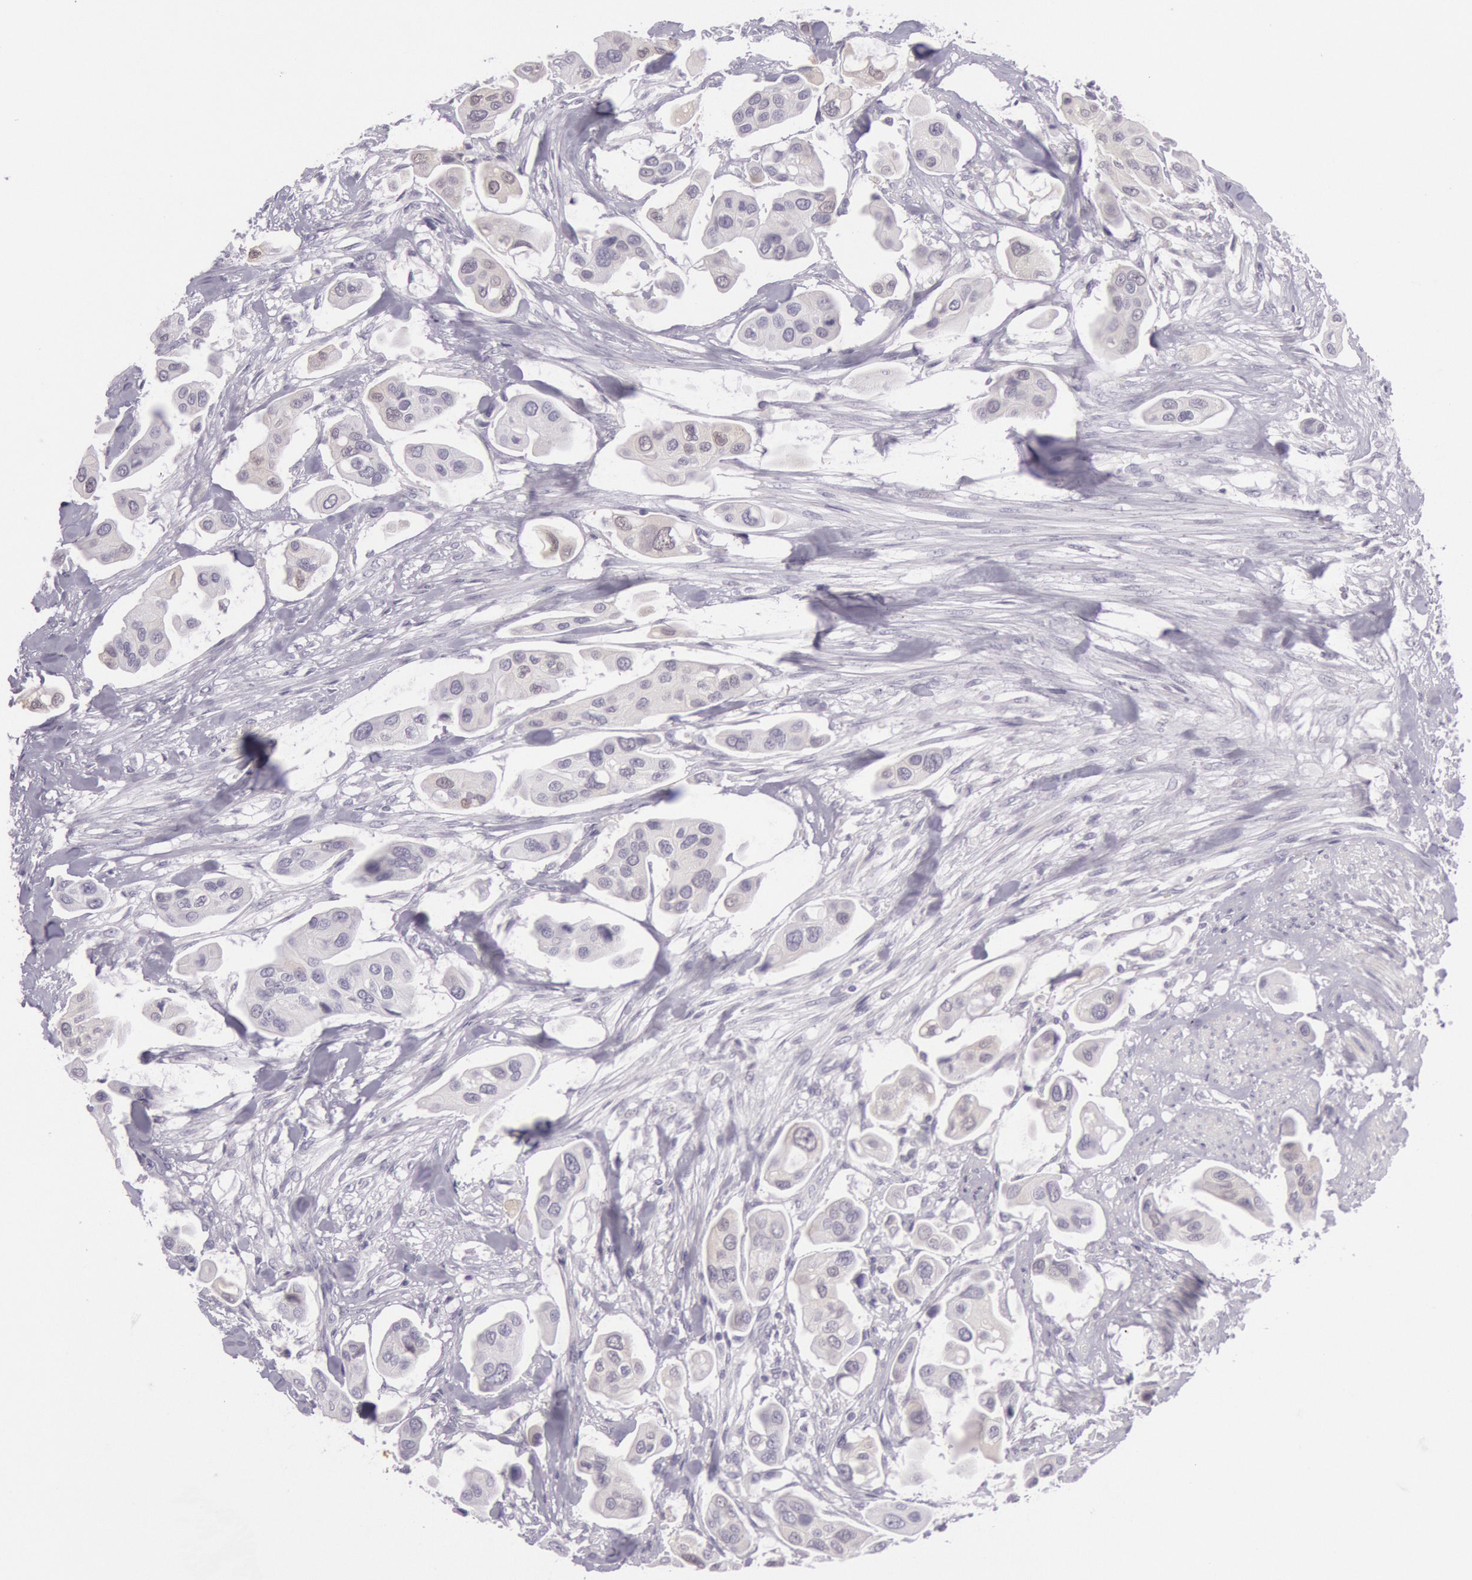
{"staining": {"intensity": "negative", "quantity": "none", "location": "none"}, "tissue": "urothelial cancer", "cell_type": "Tumor cells", "image_type": "cancer", "snomed": [{"axis": "morphology", "description": "Adenocarcinoma, NOS"}, {"axis": "topography", "description": "Urinary bladder"}], "caption": "A high-resolution histopathology image shows immunohistochemistry staining of urothelial cancer, which reveals no significant staining in tumor cells. (Brightfield microscopy of DAB immunohistochemistry at high magnification).", "gene": "CKB", "patient": {"sex": "male", "age": 61}}